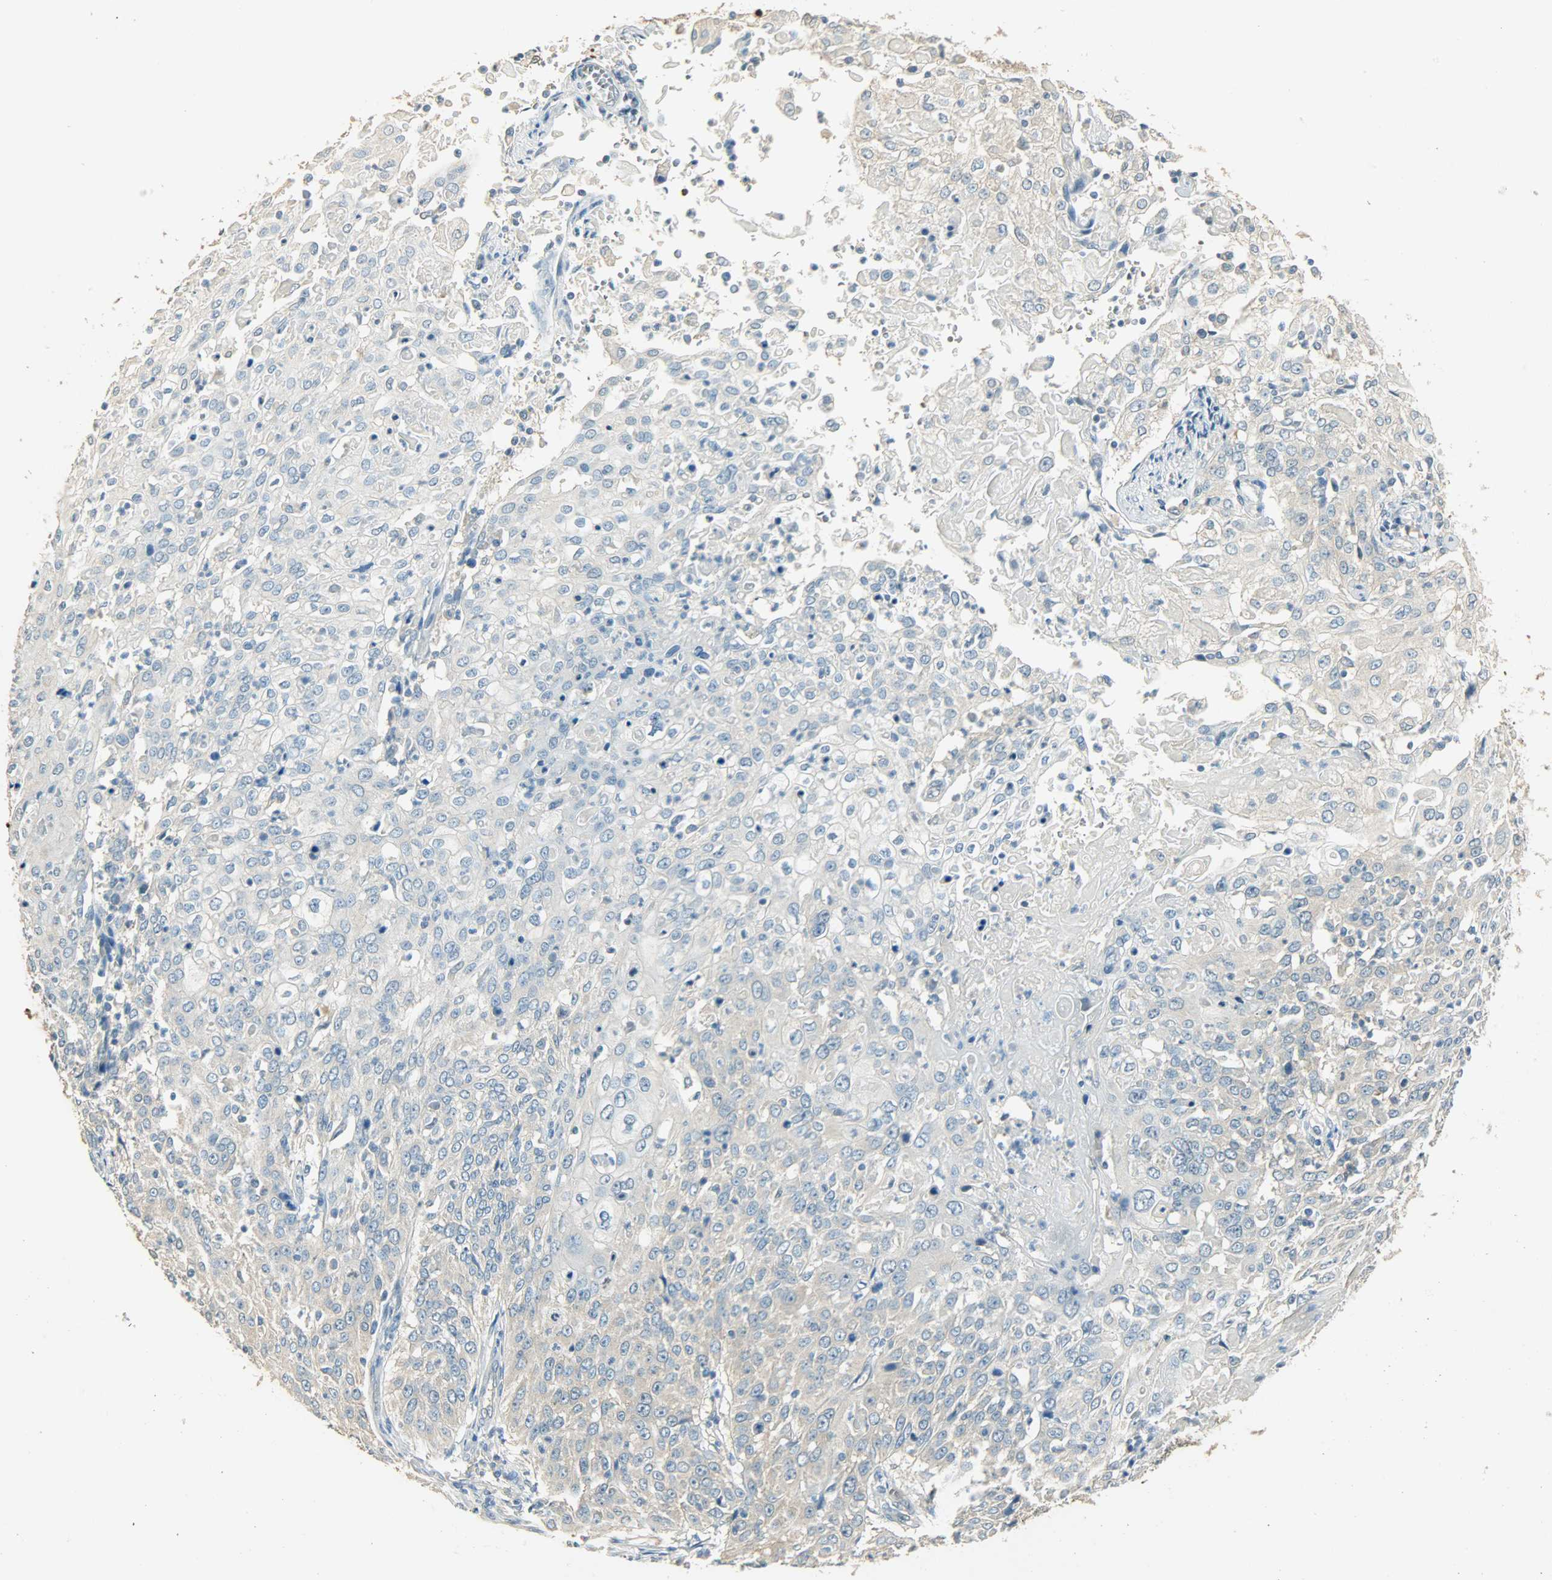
{"staining": {"intensity": "negative", "quantity": "none", "location": "none"}, "tissue": "cervical cancer", "cell_type": "Tumor cells", "image_type": "cancer", "snomed": [{"axis": "morphology", "description": "Squamous cell carcinoma, NOS"}, {"axis": "topography", "description": "Cervix"}], "caption": "Image shows no protein expression in tumor cells of cervical cancer tissue.", "gene": "PRMT5", "patient": {"sex": "female", "age": 39}}